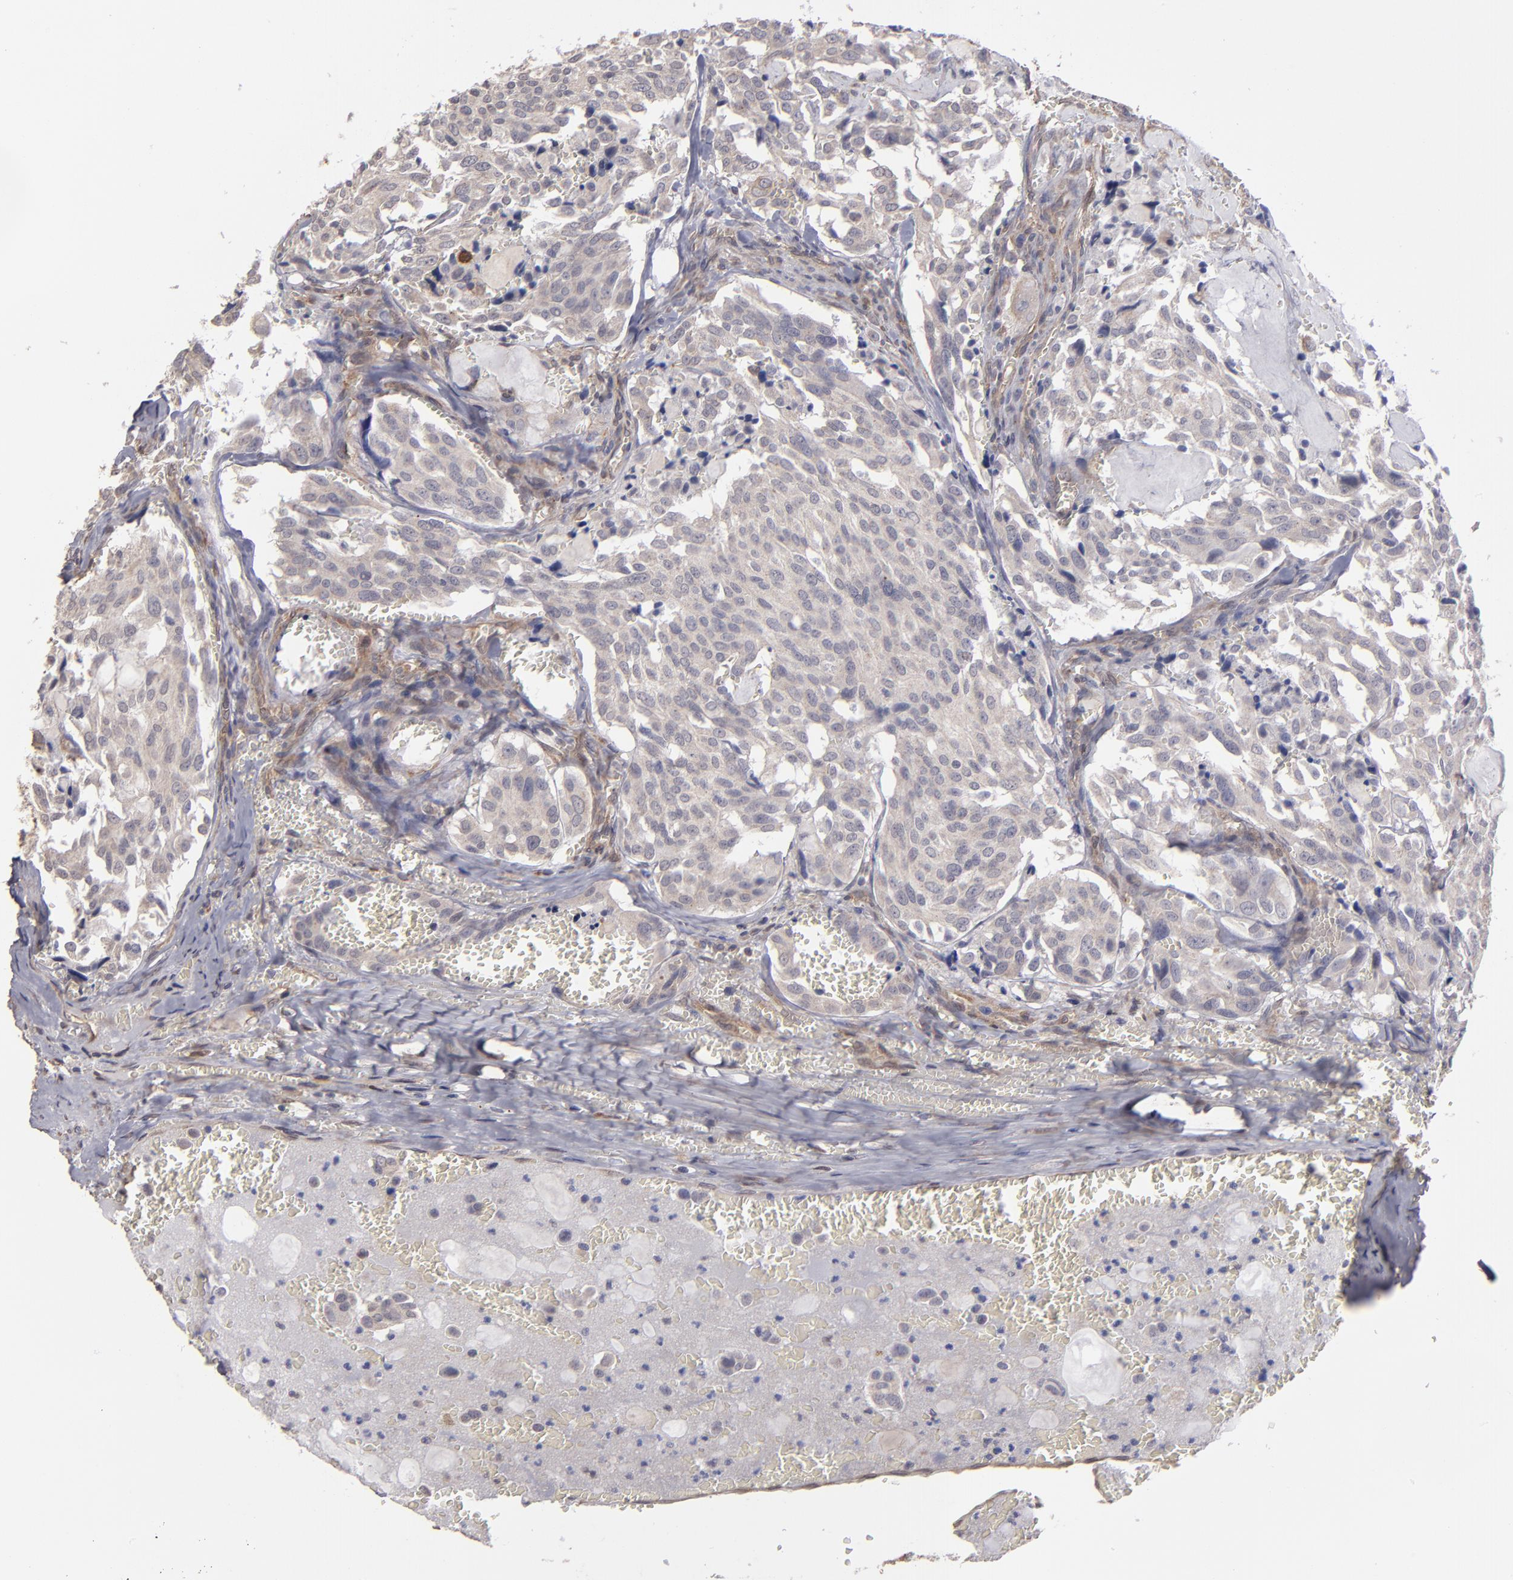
{"staining": {"intensity": "weak", "quantity": ">75%", "location": "cytoplasmic/membranous"}, "tissue": "thyroid cancer", "cell_type": "Tumor cells", "image_type": "cancer", "snomed": [{"axis": "morphology", "description": "Carcinoma, NOS"}, {"axis": "morphology", "description": "Carcinoid, malignant, NOS"}, {"axis": "topography", "description": "Thyroid gland"}], "caption": "Immunohistochemistry (IHC) image of neoplastic tissue: thyroid cancer (carcinoid (malignant)) stained using immunohistochemistry (IHC) demonstrates low levels of weak protein expression localized specifically in the cytoplasmic/membranous of tumor cells, appearing as a cytoplasmic/membranous brown color.", "gene": "NDRG2", "patient": {"sex": "male", "age": 33}}